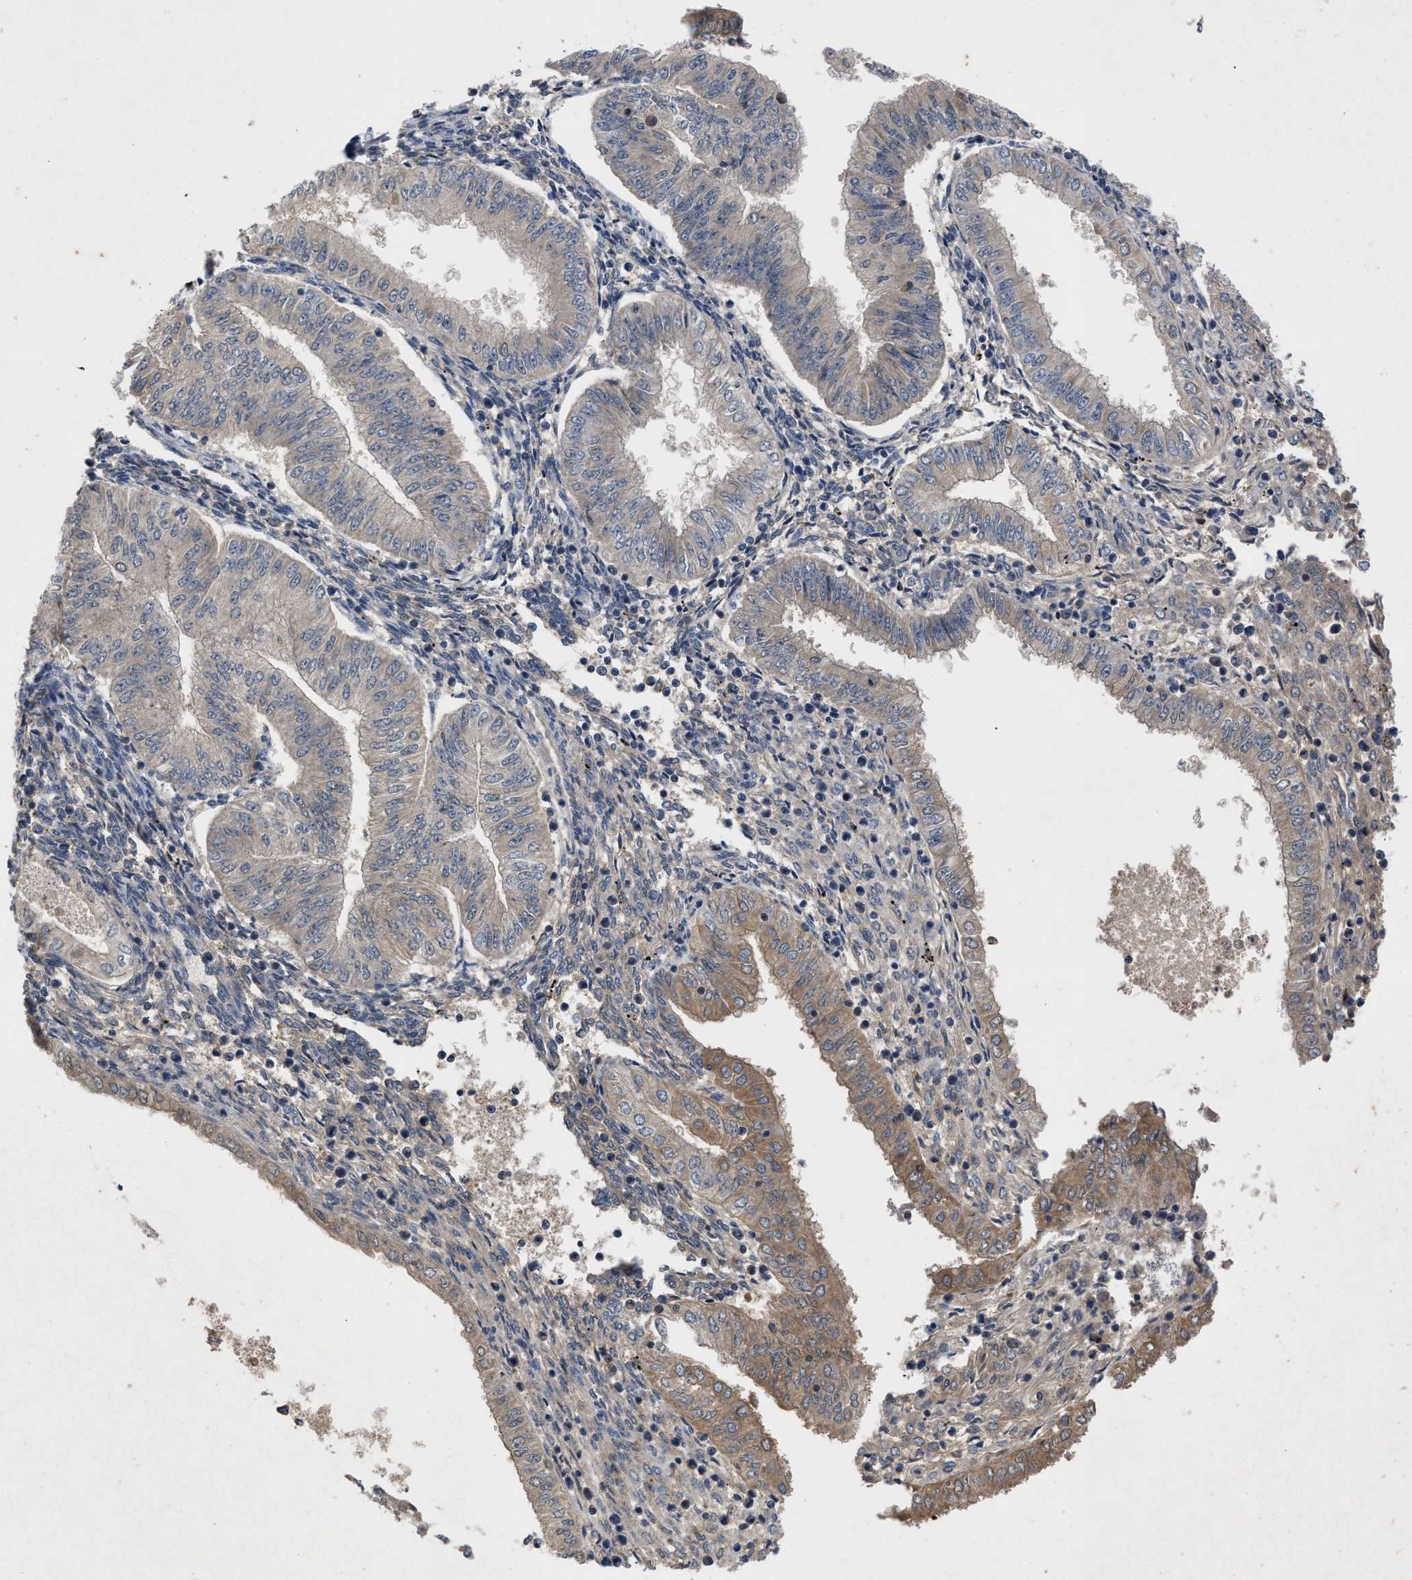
{"staining": {"intensity": "moderate", "quantity": "<25%", "location": "cytoplasmic/membranous"}, "tissue": "endometrial cancer", "cell_type": "Tumor cells", "image_type": "cancer", "snomed": [{"axis": "morphology", "description": "Normal tissue, NOS"}, {"axis": "morphology", "description": "Adenocarcinoma, NOS"}, {"axis": "topography", "description": "Endometrium"}], "caption": "Adenocarcinoma (endometrial) stained for a protein demonstrates moderate cytoplasmic/membranous positivity in tumor cells.", "gene": "VPS4A", "patient": {"sex": "female", "age": 53}}